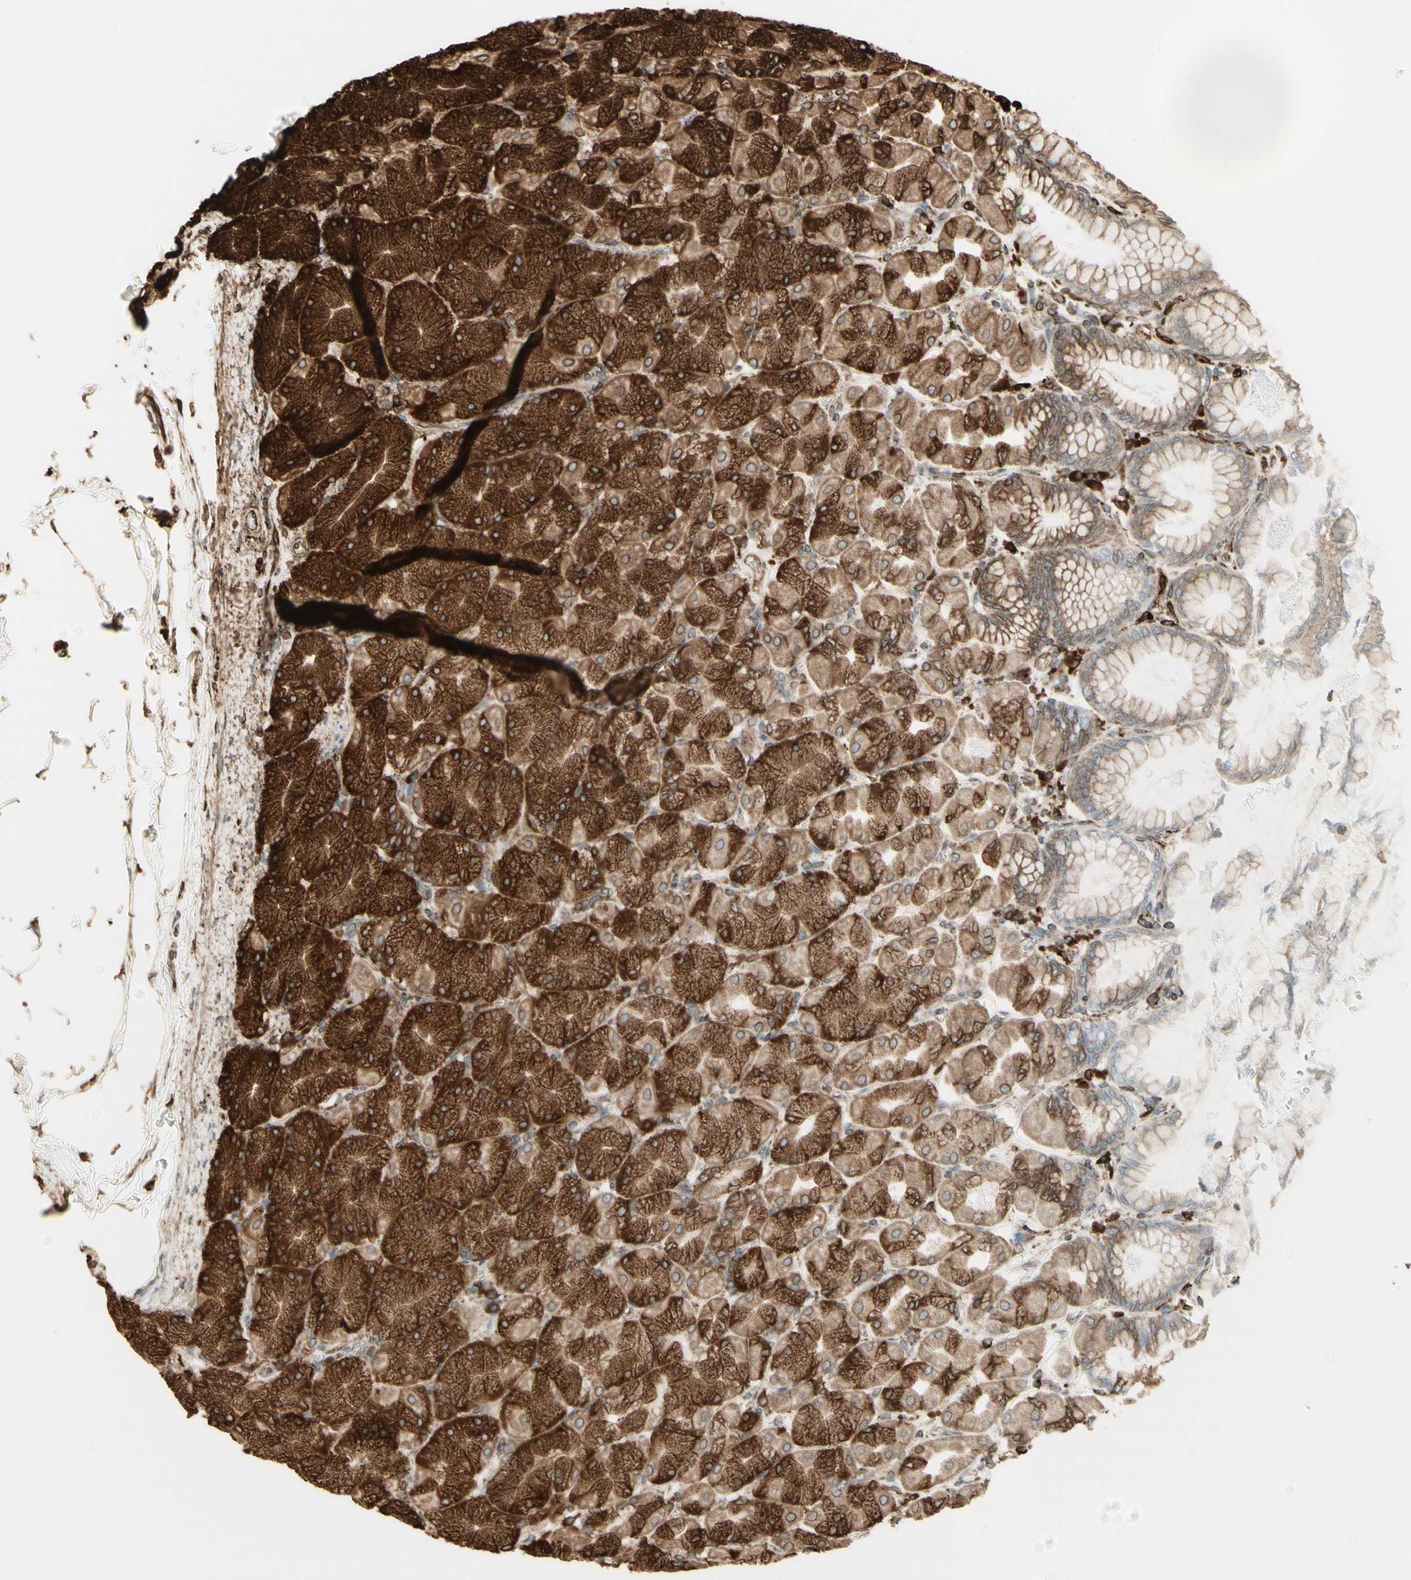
{"staining": {"intensity": "strong", "quantity": ">75%", "location": "cytoplasmic/membranous"}, "tissue": "stomach", "cell_type": "Glandular cells", "image_type": "normal", "snomed": [{"axis": "morphology", "description": "Normal tissue, NOS"}, {"axis": "topography", "description": "Stomach, upper"}], "caption": "Human stomach stained with a brown dye demonstrates strong cytoplasmic/membranous positive positivity in about >75% of glandular cells.", "gene": "CANX", "patient": {"sex": "female", "age": 56}}